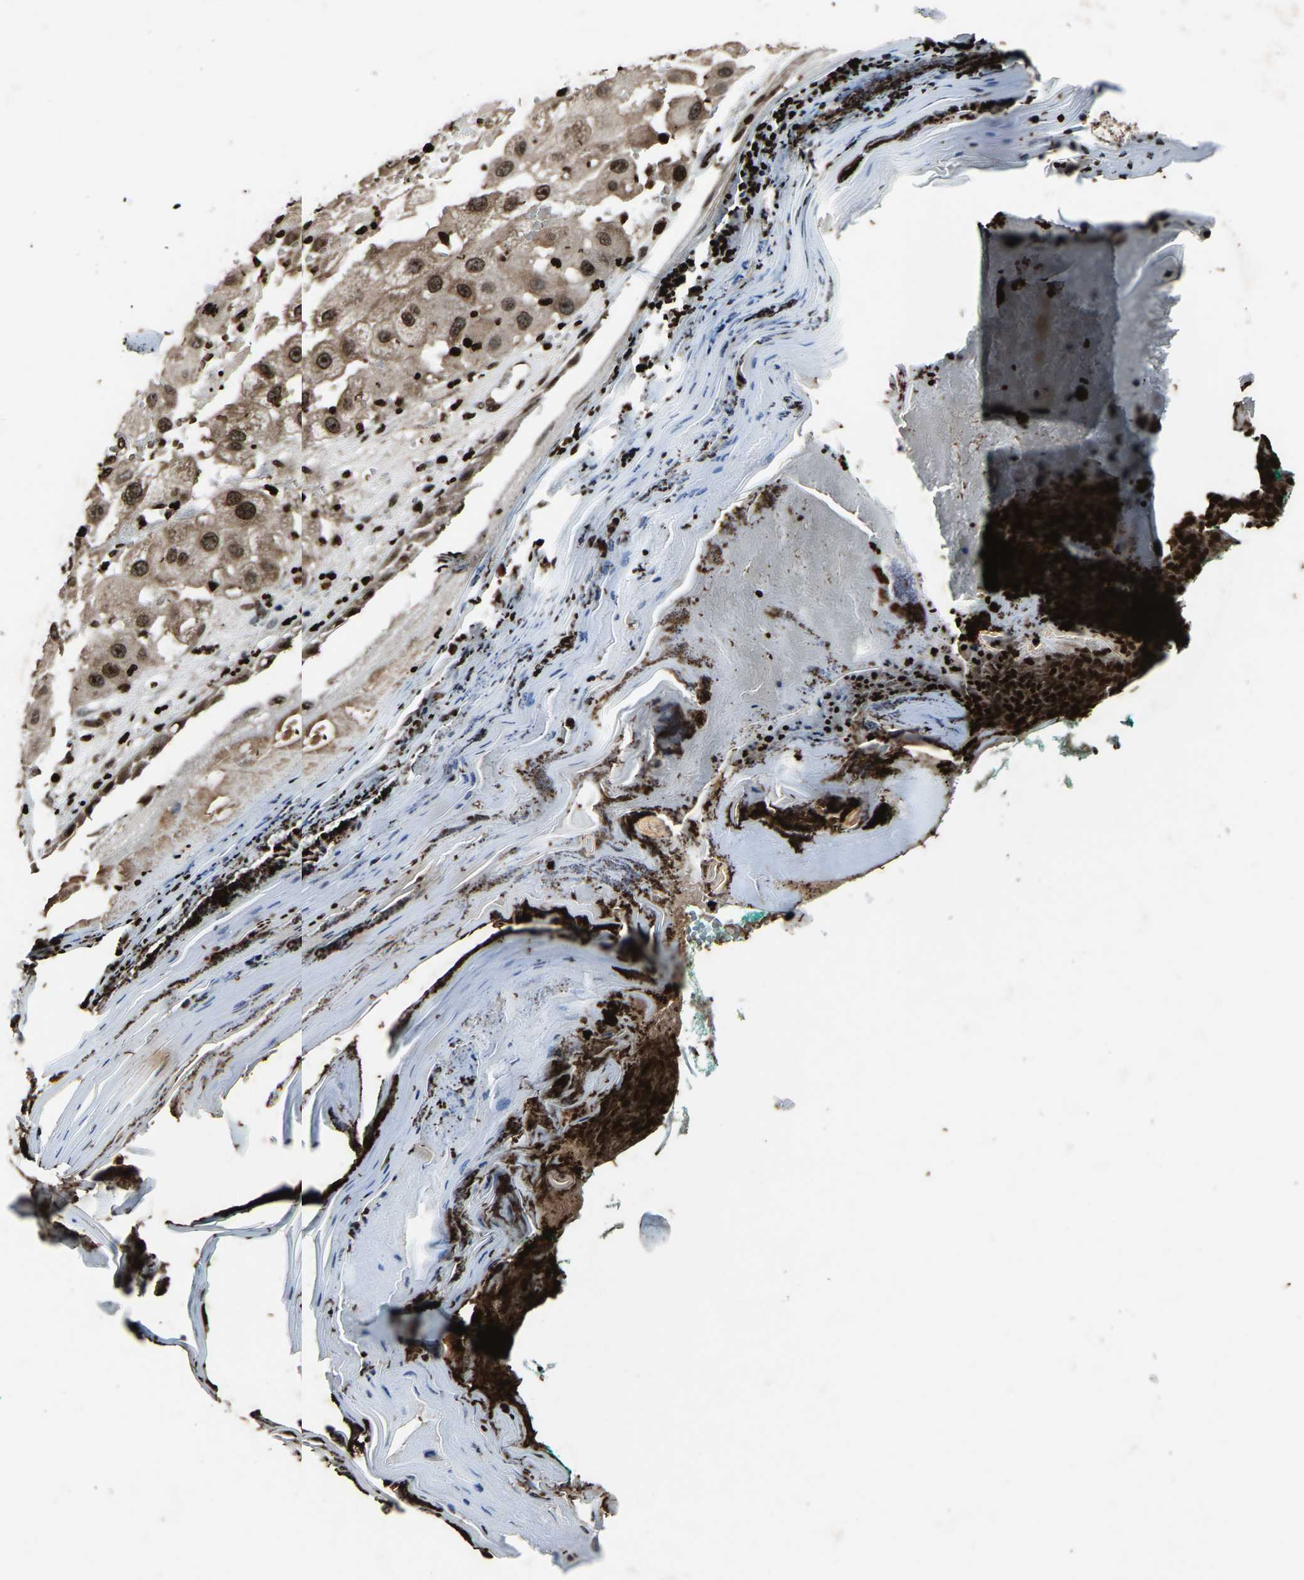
{"staining": {"intensity": "strong", "quantity": ">75%", "location": "cytoplasmic/membranous,nuclear"}, "tissue": "melanoma", "cell_type": "Tumor cells", "image_type": "cancer", "snomed": [{"axis": "morphology", "description": "Malignant melanoma, NOS"}, {"axis": "topography", "description": "Skin"}], "caption": "Melanoma was stained to show a protein in brown. There is high levels of strong cytoplasmic/membranous and nuclear staining in approximately >75% of tumor cells. Nuclei are stained in blue.", "gene": "H4C1", "patient": {"sex": "female", "age": 81}}